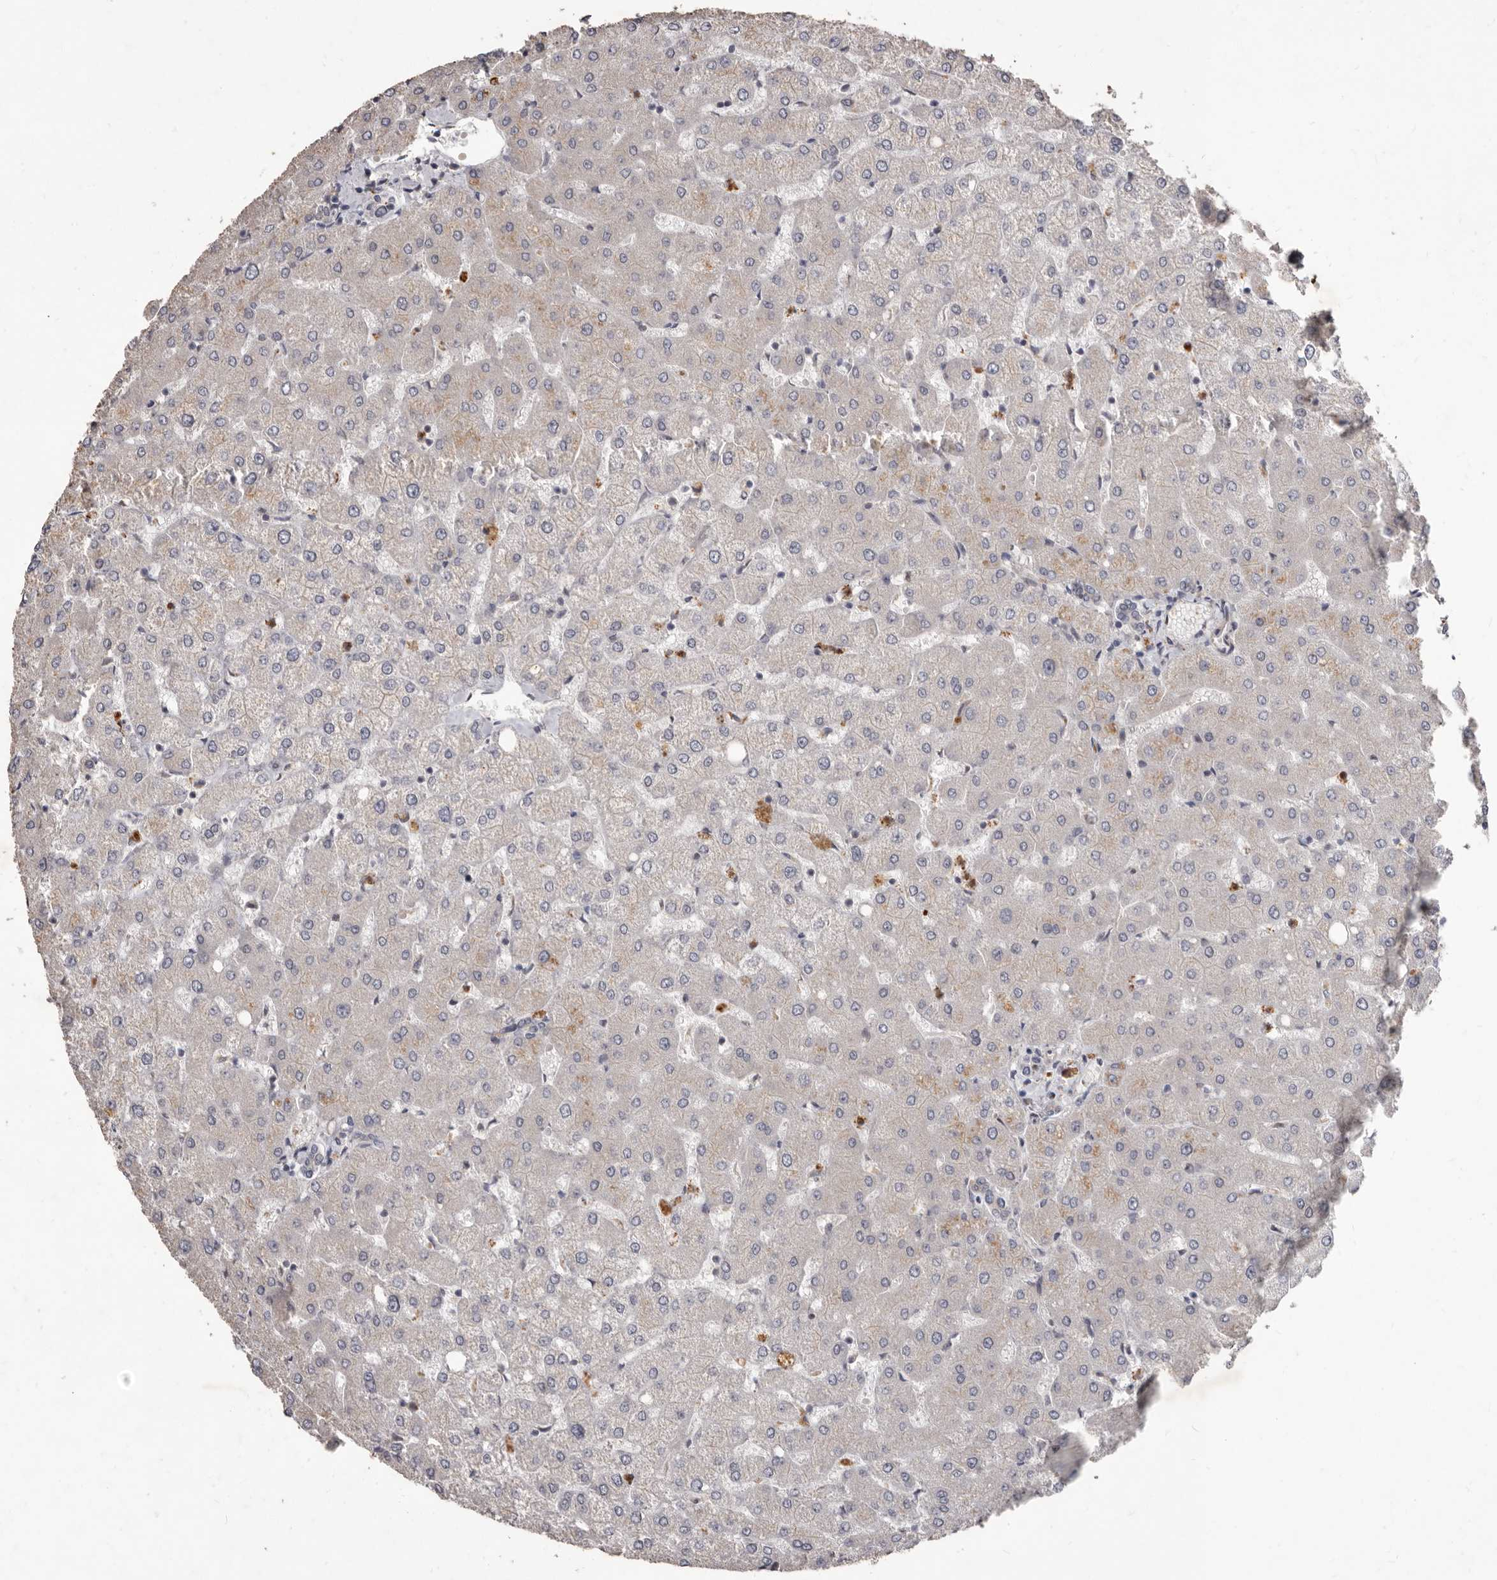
{"staining": {"intensity": "negative", "quantity": "none", "location": "none"}, "tissue": "liver", "cell_type": "Cholangiocytes", "image_type": "normal", "snomed": [{"axis": "morphology", "description": "Normal tissue, NOS"}, {"axis": "topography", "description": "Liver"}], "caption": "IHC histopathology image of unremarkable liver: human liver stained with DAB (3,3'-diaminobenzidine) demonstrates no significant protein positivity in cholangiocytes.", "gene": "ACLY", "patient": {"sex": "female", "age": 54}}